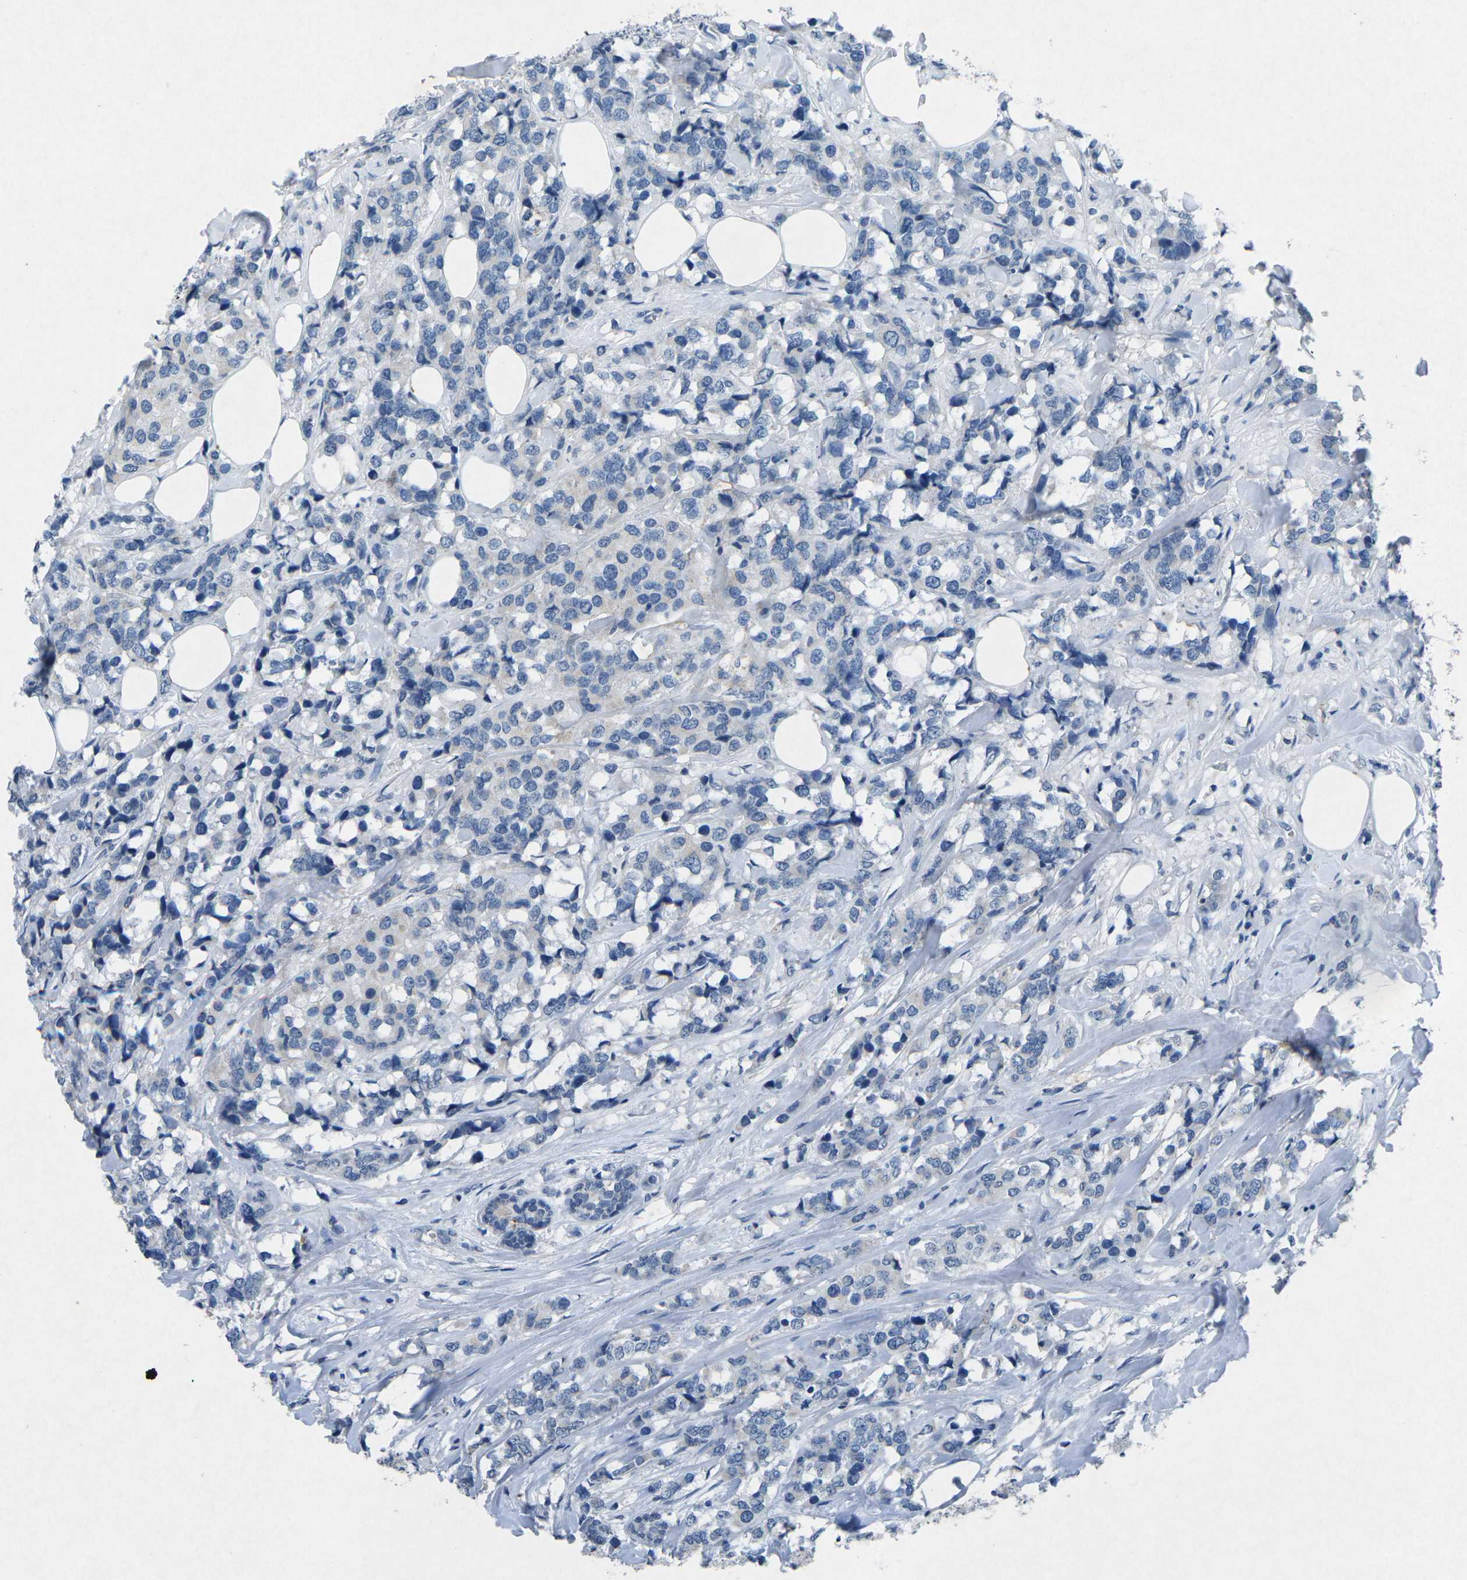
{"staining": {"intensity": "negative", "quantity": "none", "location": "none"}, "tissue": "breast cancer", "cell_type": "Tumor cells", "image_type": "cancer", "snomed": [{"axis": "morphology", "description": "Lobular carcinoma"}, {"axis": "topography", "description": "Breast"}], "caption": "Tumor cells are negative for brown protein staining in lobular carcinoma (breast).", "gene": "PLG", "patient": {"sex": "female", "age": 59}}